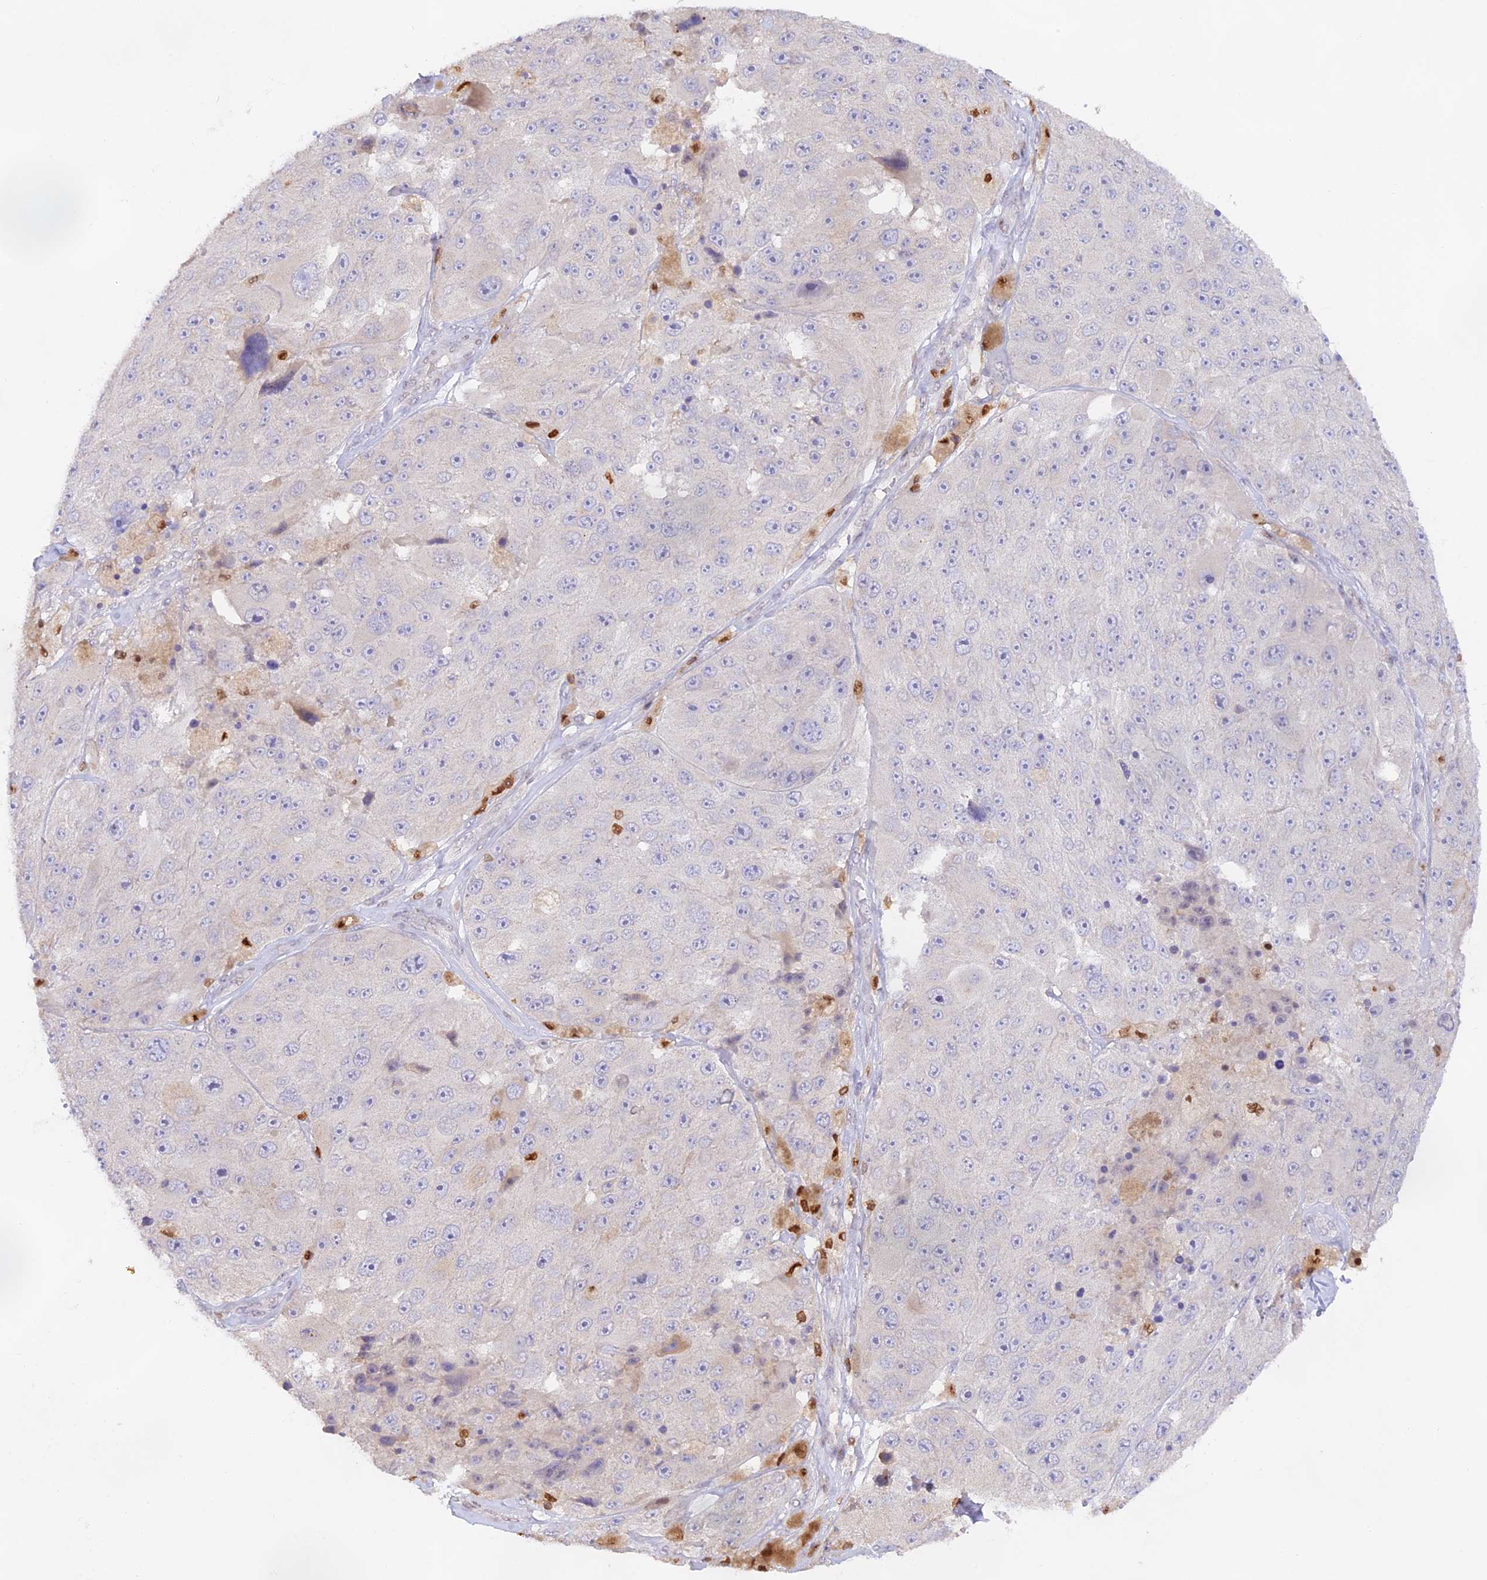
{"staining": {"intensity": "negative", "quantity": "none", "location": "none"}, "tissue": "melanoma", "cell_type": "Tumor cells", "image_type": "cancer", "snomed": [{"axis": "morphology", "description": "Malignant melanoma, Metastatic site"}, {"axis": "topography", "description": "Lymph node"}], "caption": "Tumor cells show no significant expression in melanoma. Brightfield microscopy of IHC stained with DAB (brown) and hematoxylin (blue), captured at high magnification.", "gene": "DENND1C", "patient": {"sex": "male", "age": 62}}